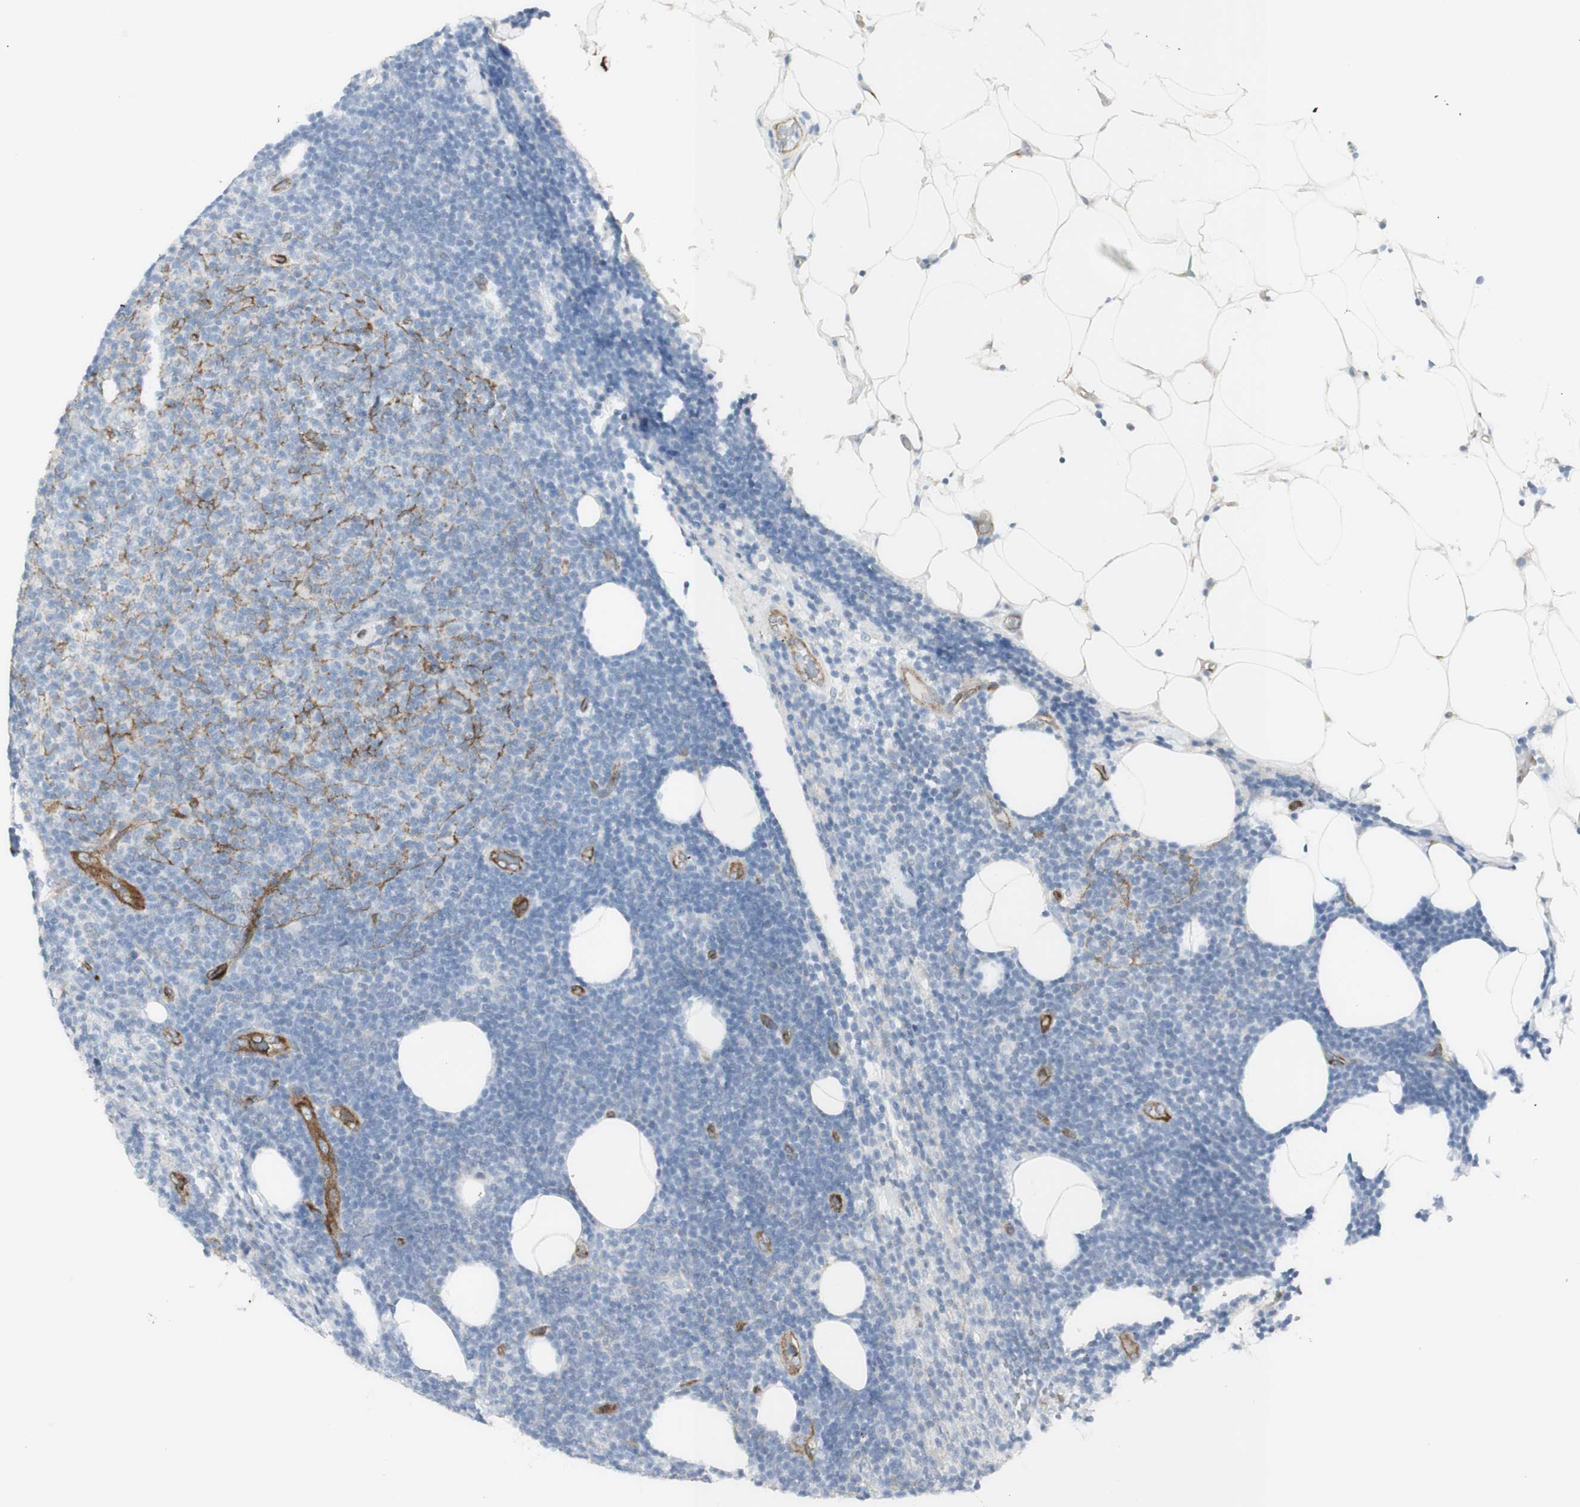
{"staining": {"intensity": "moderate", "quantity": "<25%", "location": "cytoplasmic/membranous"}, "tissue": "lymphoma", "cell_type": "Tumor cells", "image_type": "cancer", "snomed": [{"axis": "morphology", "description": "Malignant lymphoma, non-Hodgkin's type, Low grade"}, {"axis": "topography", "description": "Lymph node"}], "caption": "This is a photomicrograph of immunohistochemistry staining of malignant lymphoma, non-Hodgkin's type (low-grade), which shows moderate expression in the cytoplasmic/membranous of tumor cells.", "gene": "MYO6", "patient": {"sex": "male", "age": 66}}